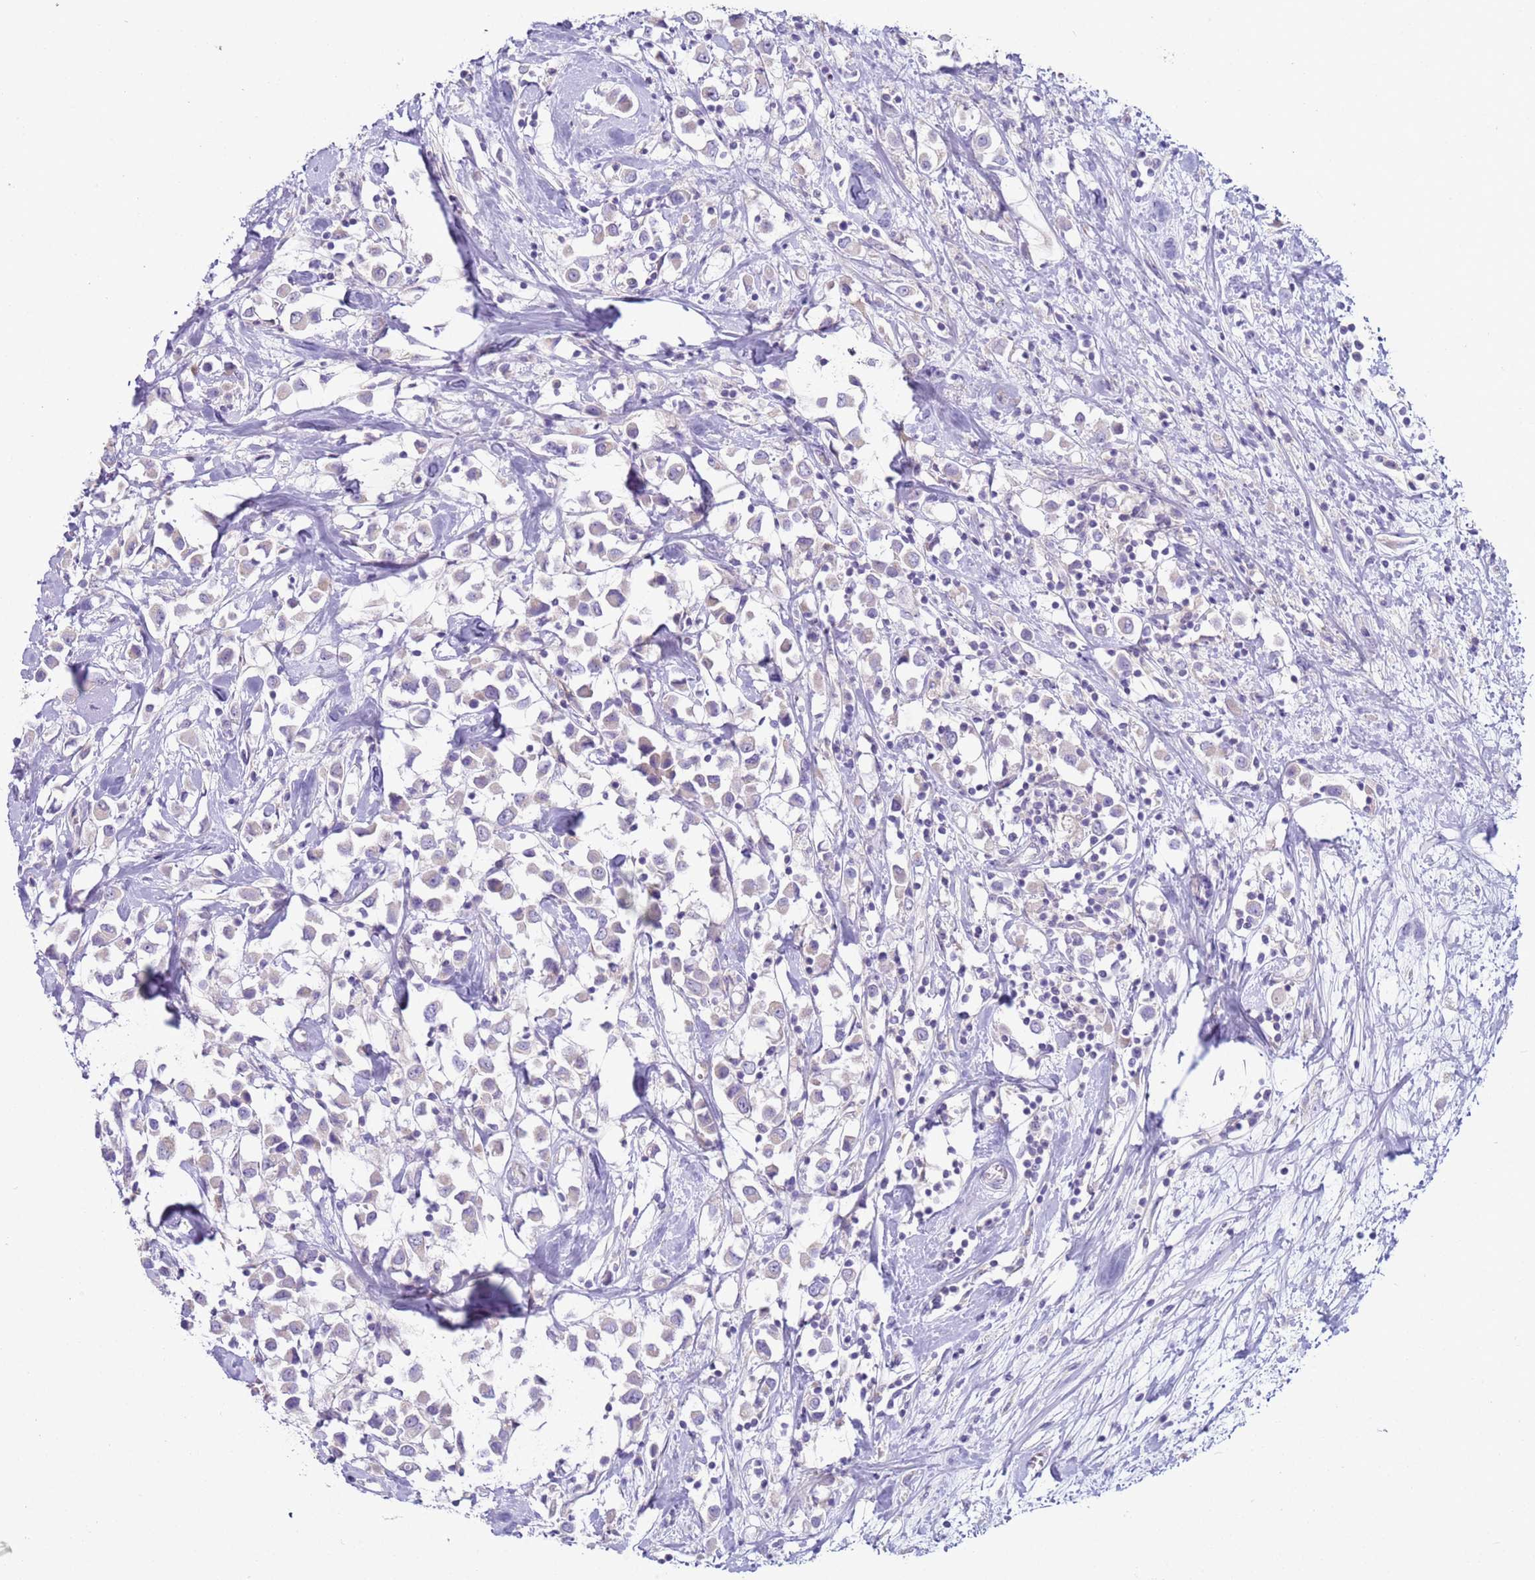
{"staining": {"intensity": "negative", "quantity": "none", "location": "none"}, "tissue": "breast cancer", "cell_type": "Tumor cells", "image_type": "cancer", "snomed": [{"axis": "morphology", "description": "Duct carcinoma"}, {"axis": "topography", "description": "Breast"}], "caption": "Immunohistochemistry (IHC) of human breast invasive ductal carcinoma shows no staining in tumor cells.", "gene": "NPAP1", "patient": {"sex": "female", "age": 61}}